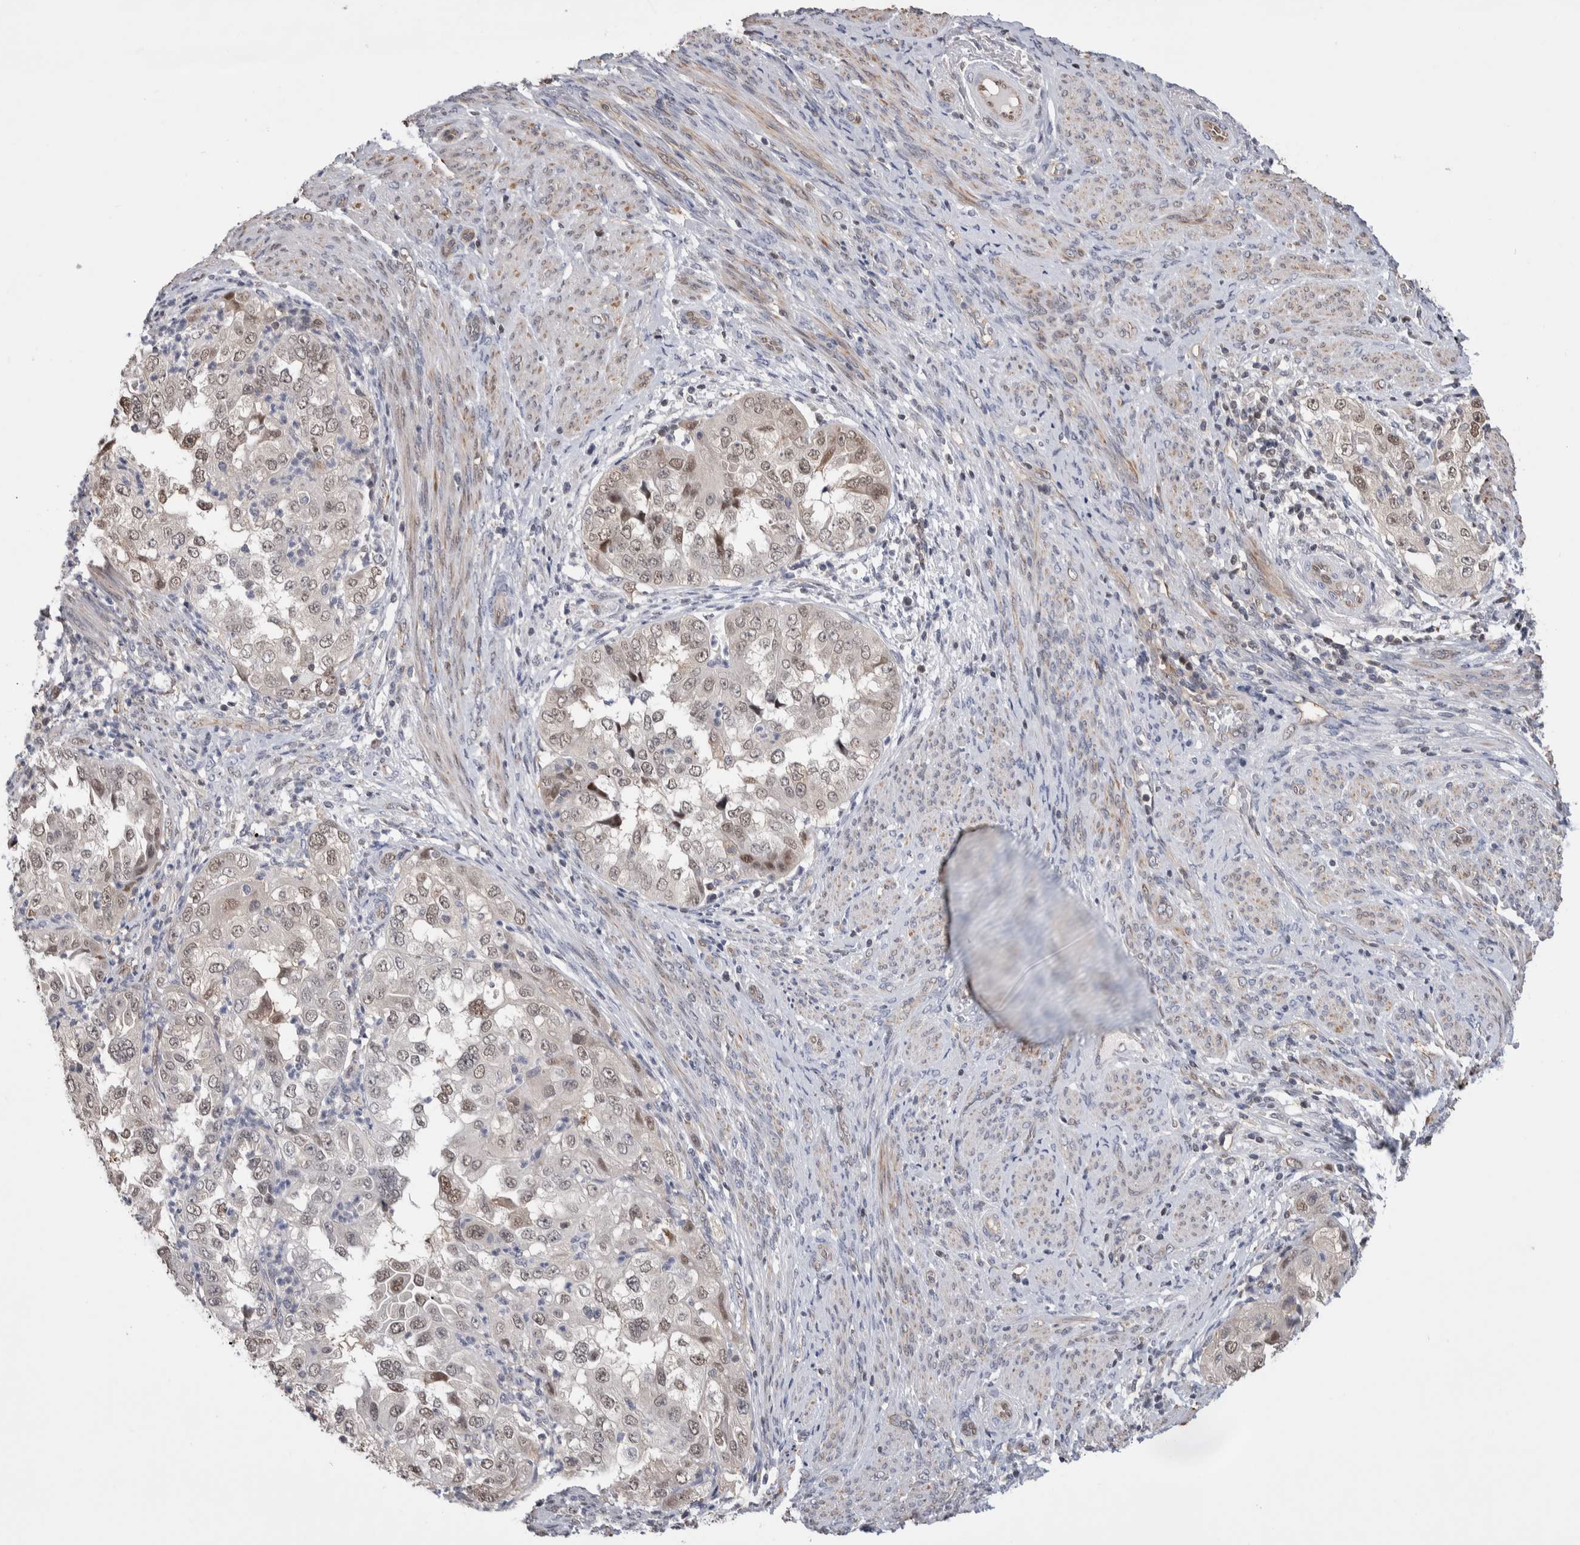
{"staining": {"intensity": "weak", "quantity": ">75%", "location": "nuclear"}, "tissue": "endometrial cancer", "cell_type": "Tumor cells", "image_type": "cancer", "snomed": [{"axis": "morphology", "description": "Adenocarcinoma, NOS"}, {"axis": "topography", "description": "Endometrium"}], "caption": "The micrograph reveals staining of adenocarcinoma (endometrial), revealing weak nuclear protein expression (brown color) within tumor cells.", "gene": "ZBTB49", "patient": {"sex": "female", "age": 85}}